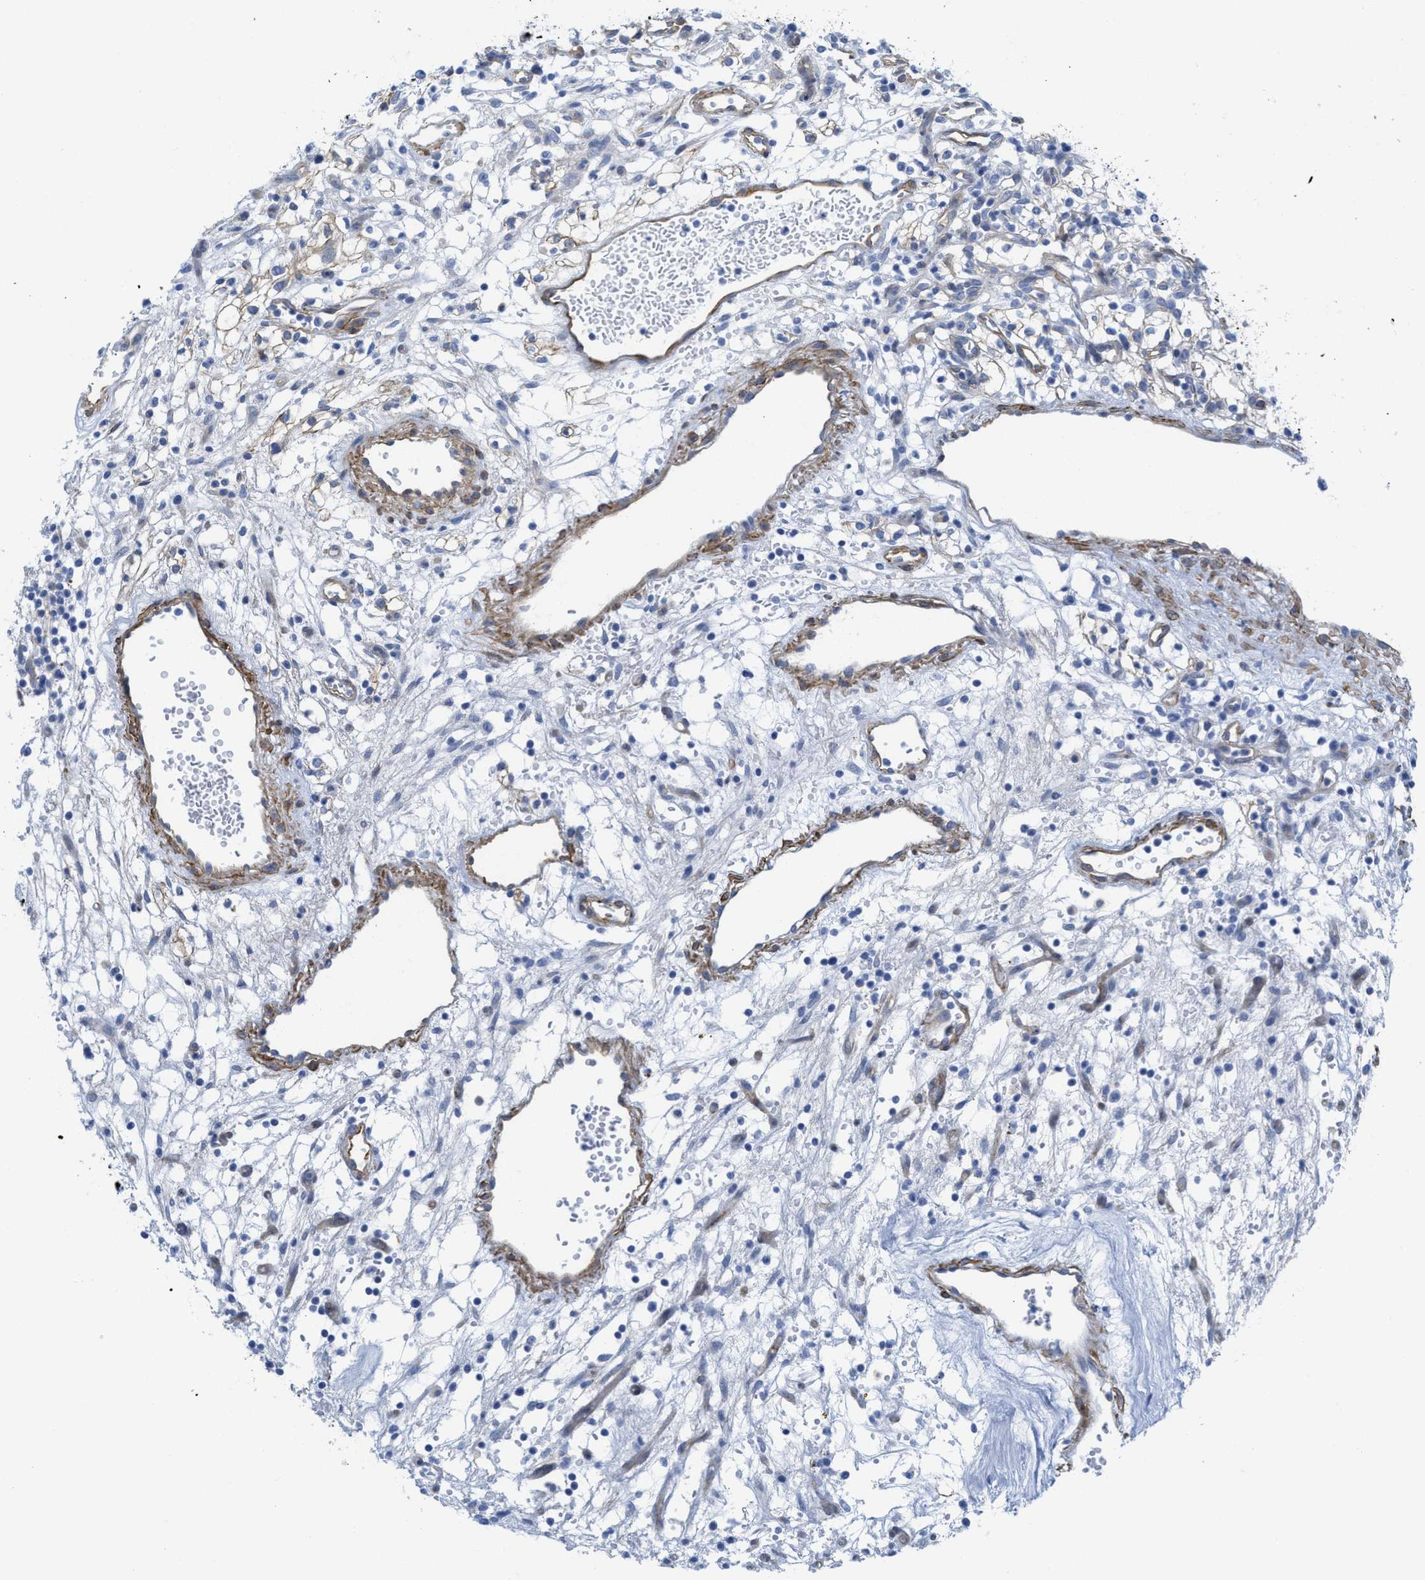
{"staining": {"intensity": "negative", "quantity": "none", "location": "none"}, "tissue": "renal cancer", "cell_type": "Tumor cells", "image_type": "cancer", "snomed": [{"axis": "morphology", "description": "Adenocarcinoma, NOS"}, {"axis": "topography", "description": "Kidney"}], "caption": "DAB (3,3'-diaminobenzidine) immunohistochemical staining of renal cancer (adenocarcinoma) reveals no significant staining in tumor cells.", "gene": "TUB", "patient": {"sex": "male", "age": 59}}